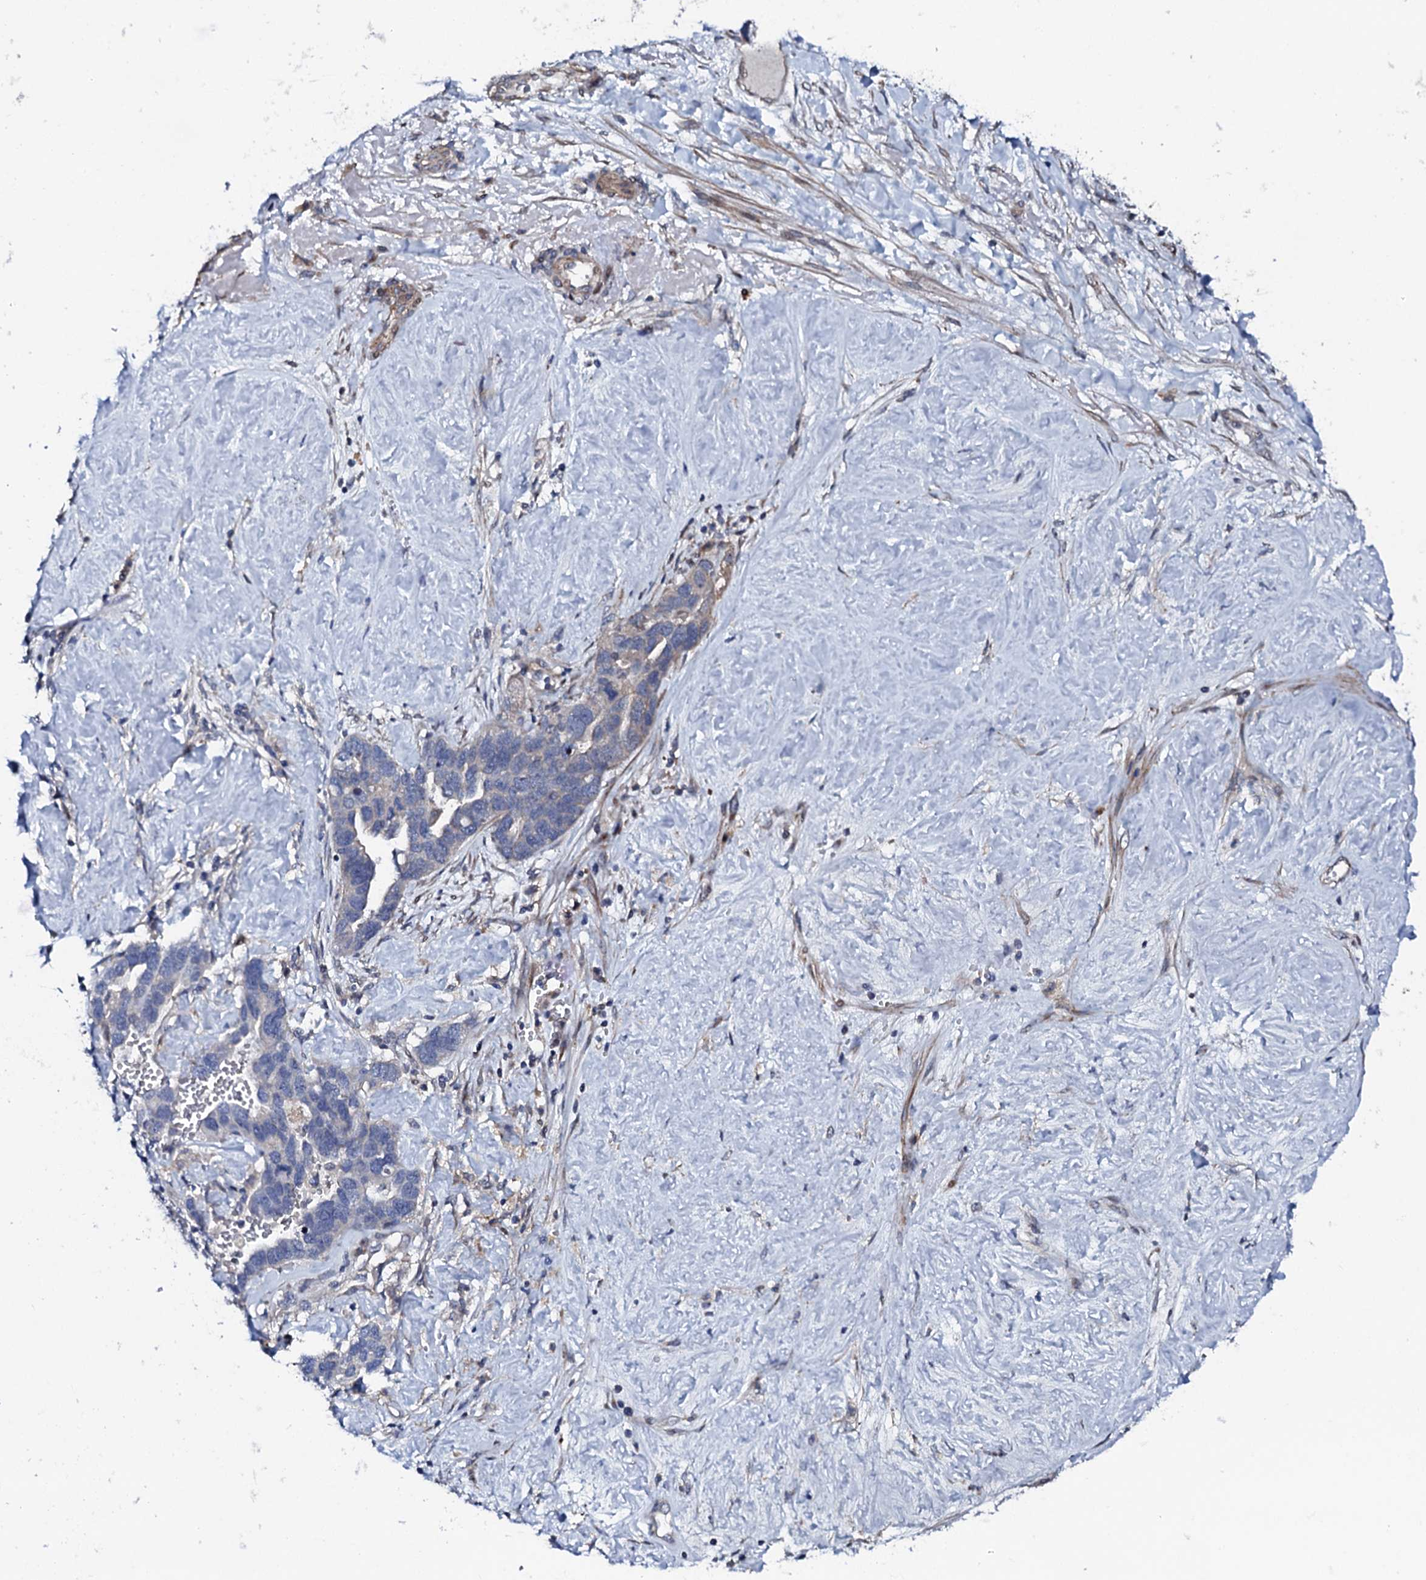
{"staining": {"intensity": "negative", "quantity": "none", "location": "none"}, "tissue": "ovarian cancer", "cell_type": "Tumor cells", "image_type": "cancer", "snomed": [{"axis": "morphology", "description": "Cystadenocarcinoma, serous, NOS"}, {"axis": "topography", "description": "Ovary"}], "caption": "DAB (3,3'-diaminobenzidine) immunohistochemical staining of human ovarian cancer displays no significant expression in tumor cells.", "gene": "CIAO2A", "patient": {"sex": "female", "age": 54}}